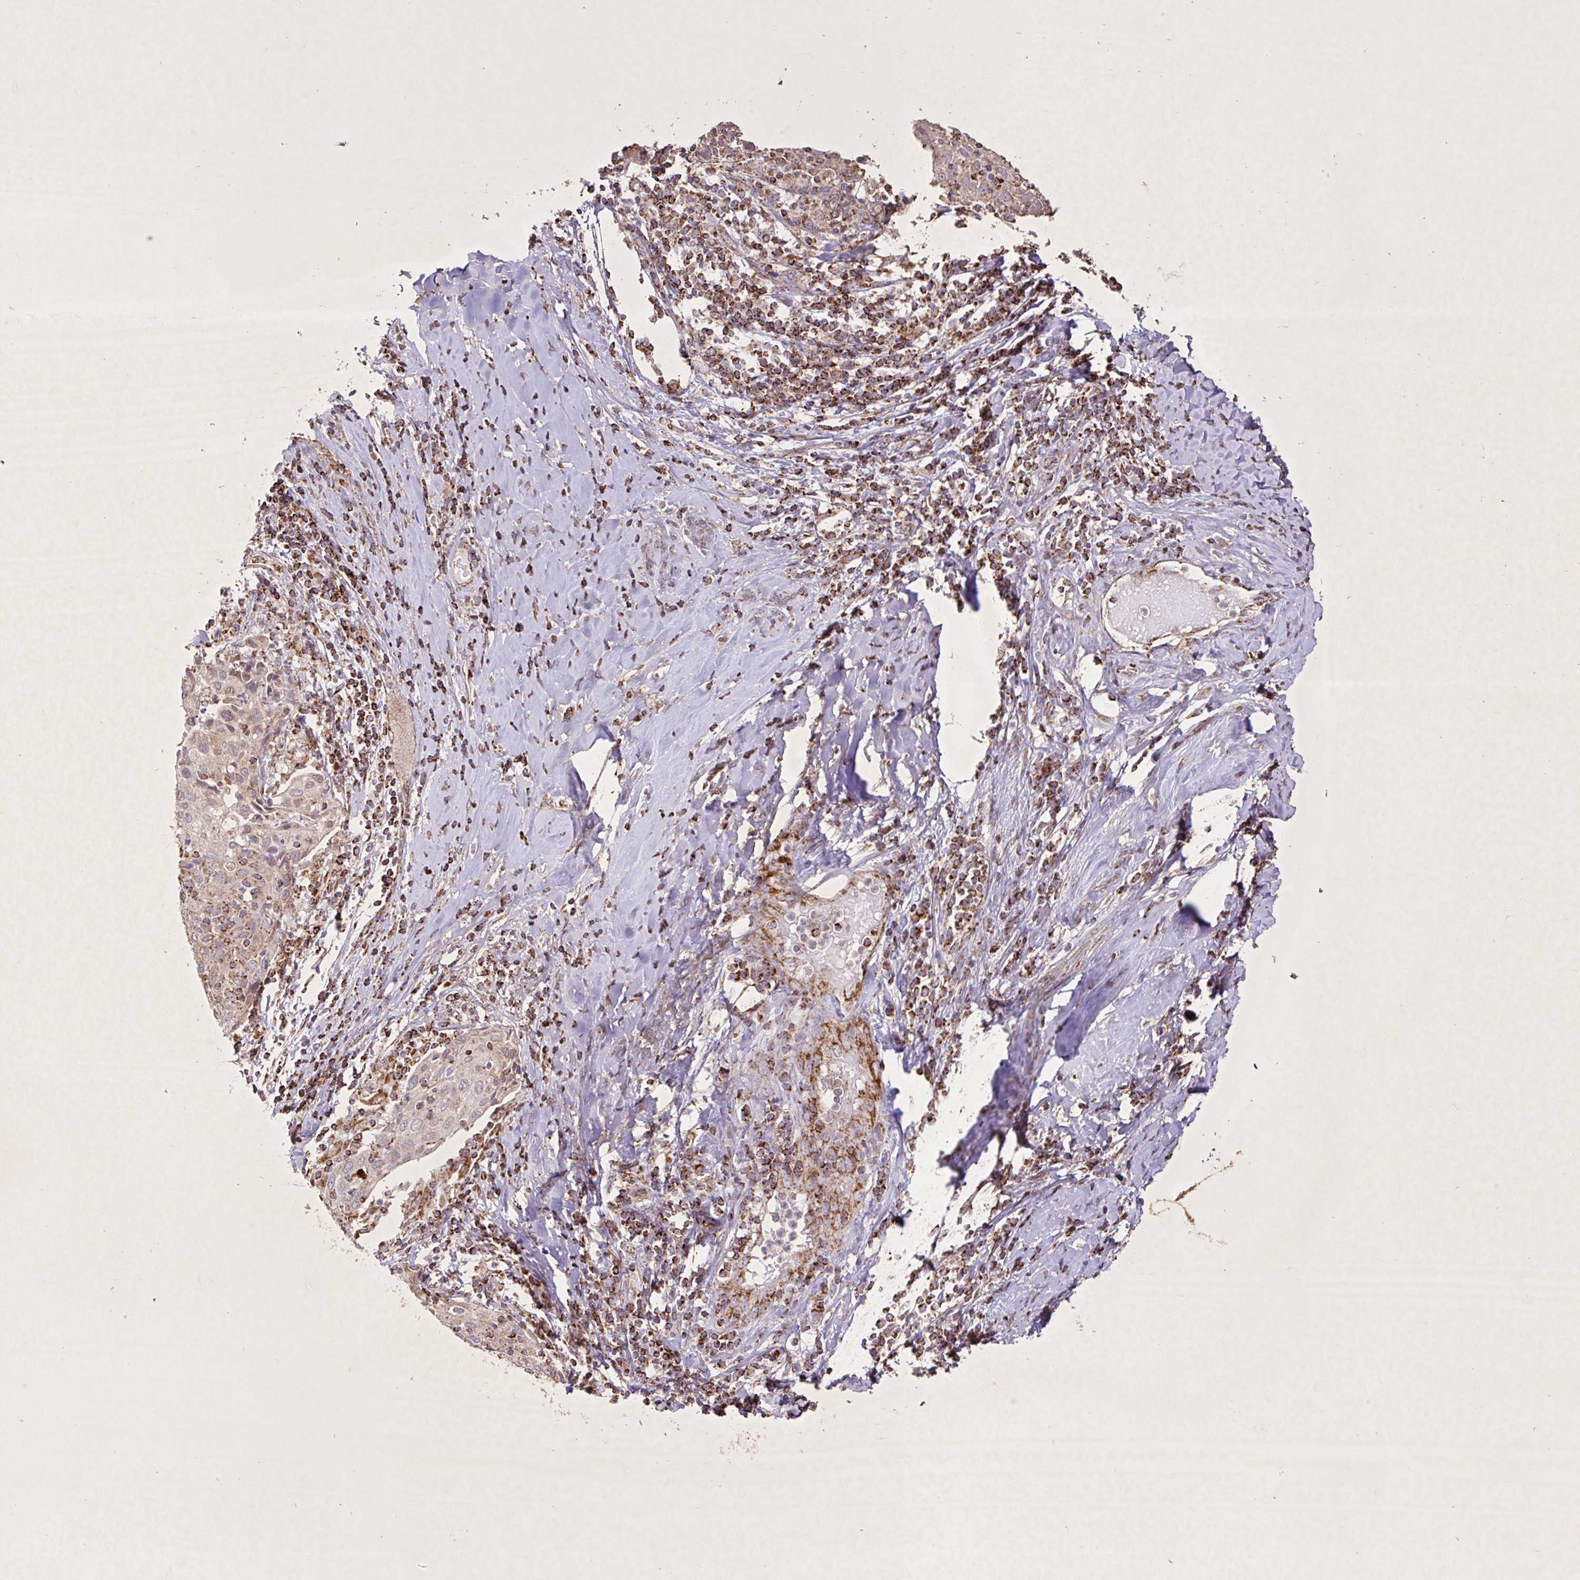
{"staining": {"intensity": "moderate", "quantity": ">75%", "location": "cytoplasmic/membranous"}, "tissue": "cervical cancer", "cell_type": "Tumor cells", "image_type": "cancer", "snomed": [{"axis": "morphology", "description": "Squamous cell carcinoma, NOS"}, {"axis": "topography", "description": "Cervix"}], "caption": "Brown immunohistochemical staining in human cervical squamous cell carcinoma shows moderate cytoplasmic/membranous staining in about >75% of tumor cells.", "gene": "AGK", "patient": {"sex": "female", "age": 52}}